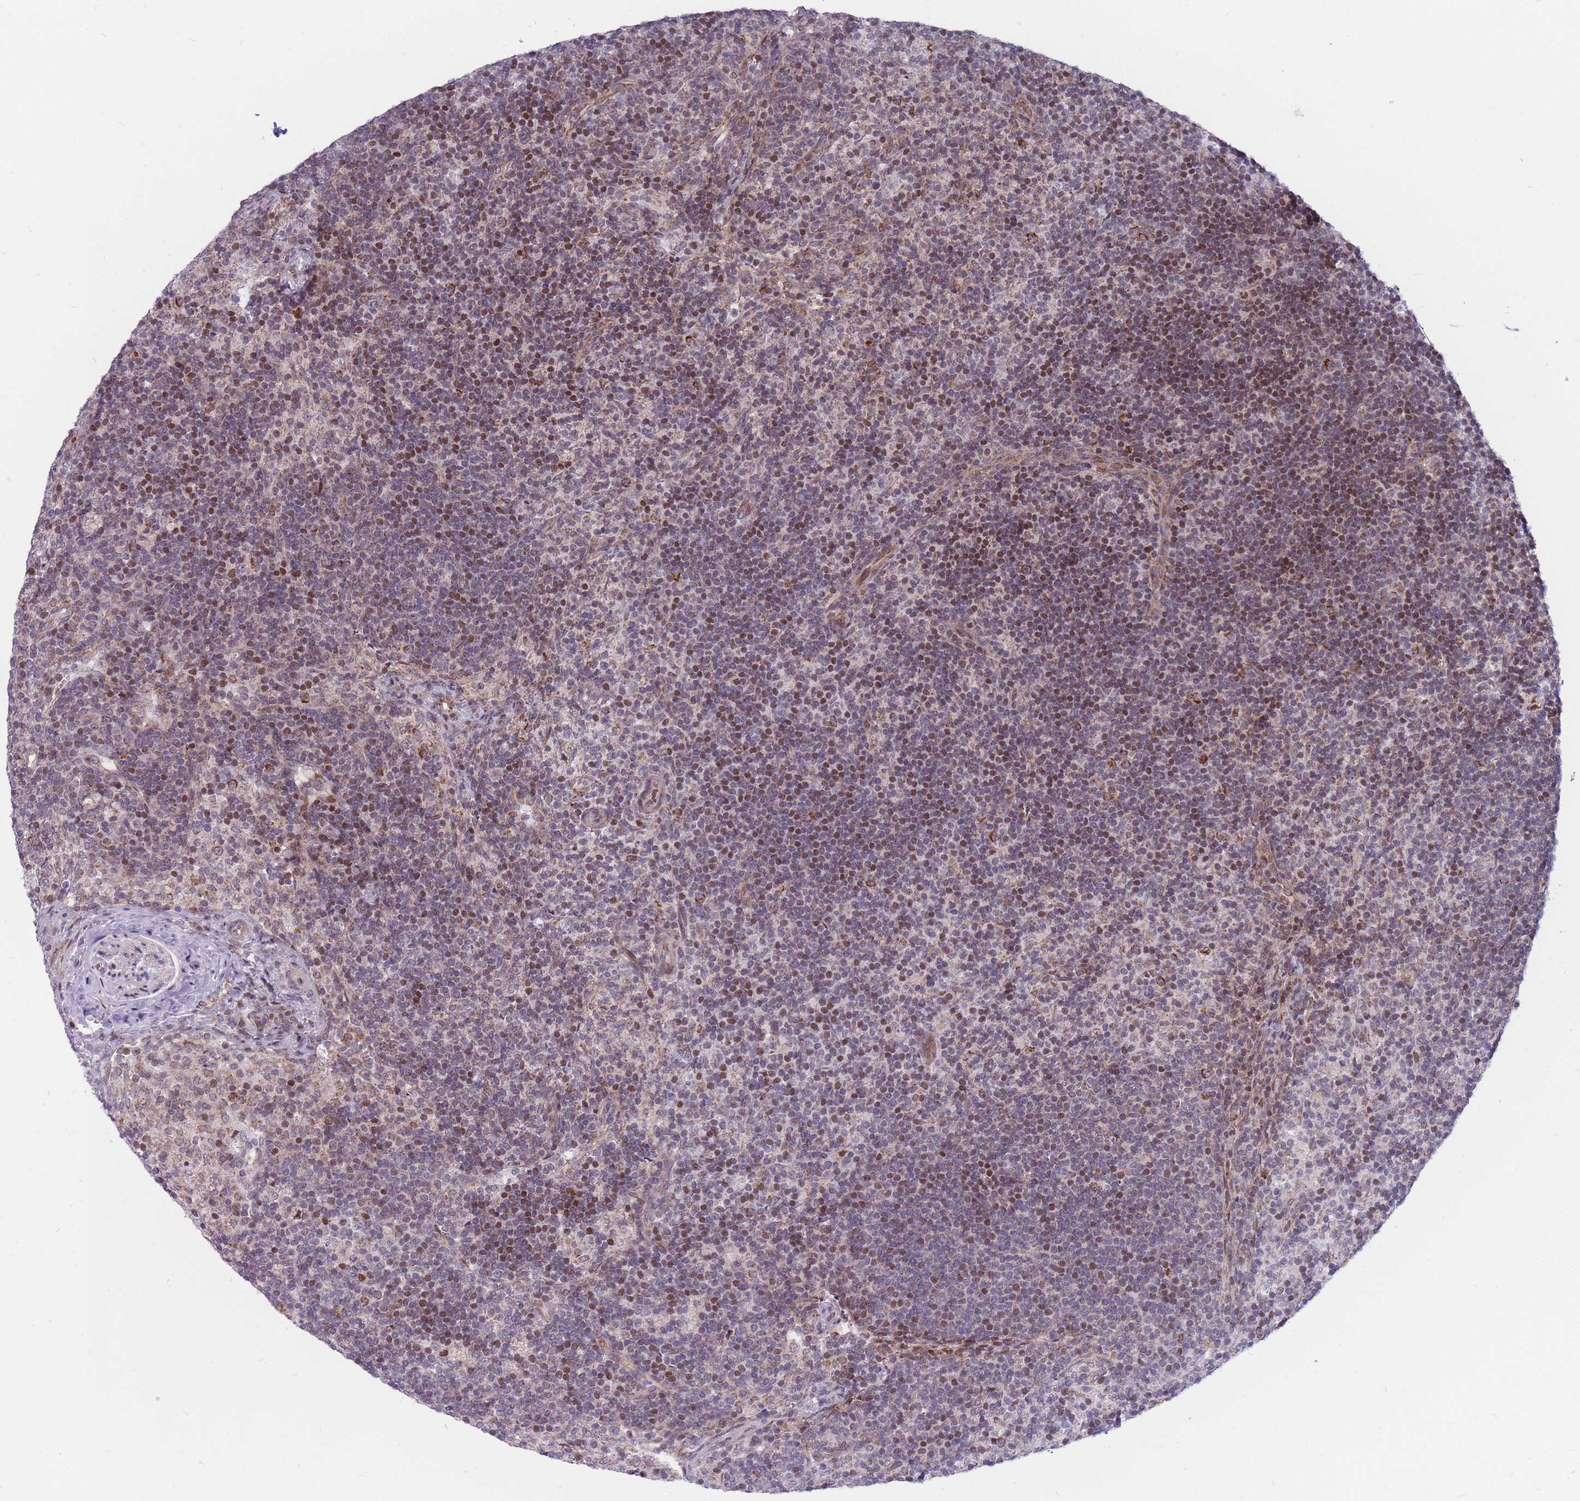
{"staining": {"intensity": "moderate", "quantity": "25%-75%", "location": "nuclear"}, "tissue": "lymph node", "cell_type": "Non-germinal center cells", "image_type": "normal", "snomed": [{"axis": "morphology", "description": "Normal tissue, NOS"}, {"axis": "topography", "description": "Lymph node"}], "caption": "Protein staining shows moderate nuclear staining in approximately 25%-75% of non-germinal center cells in normal lymph node.", "gene": "HSPE1", "patient": {"sex": "female", "age": 30}}